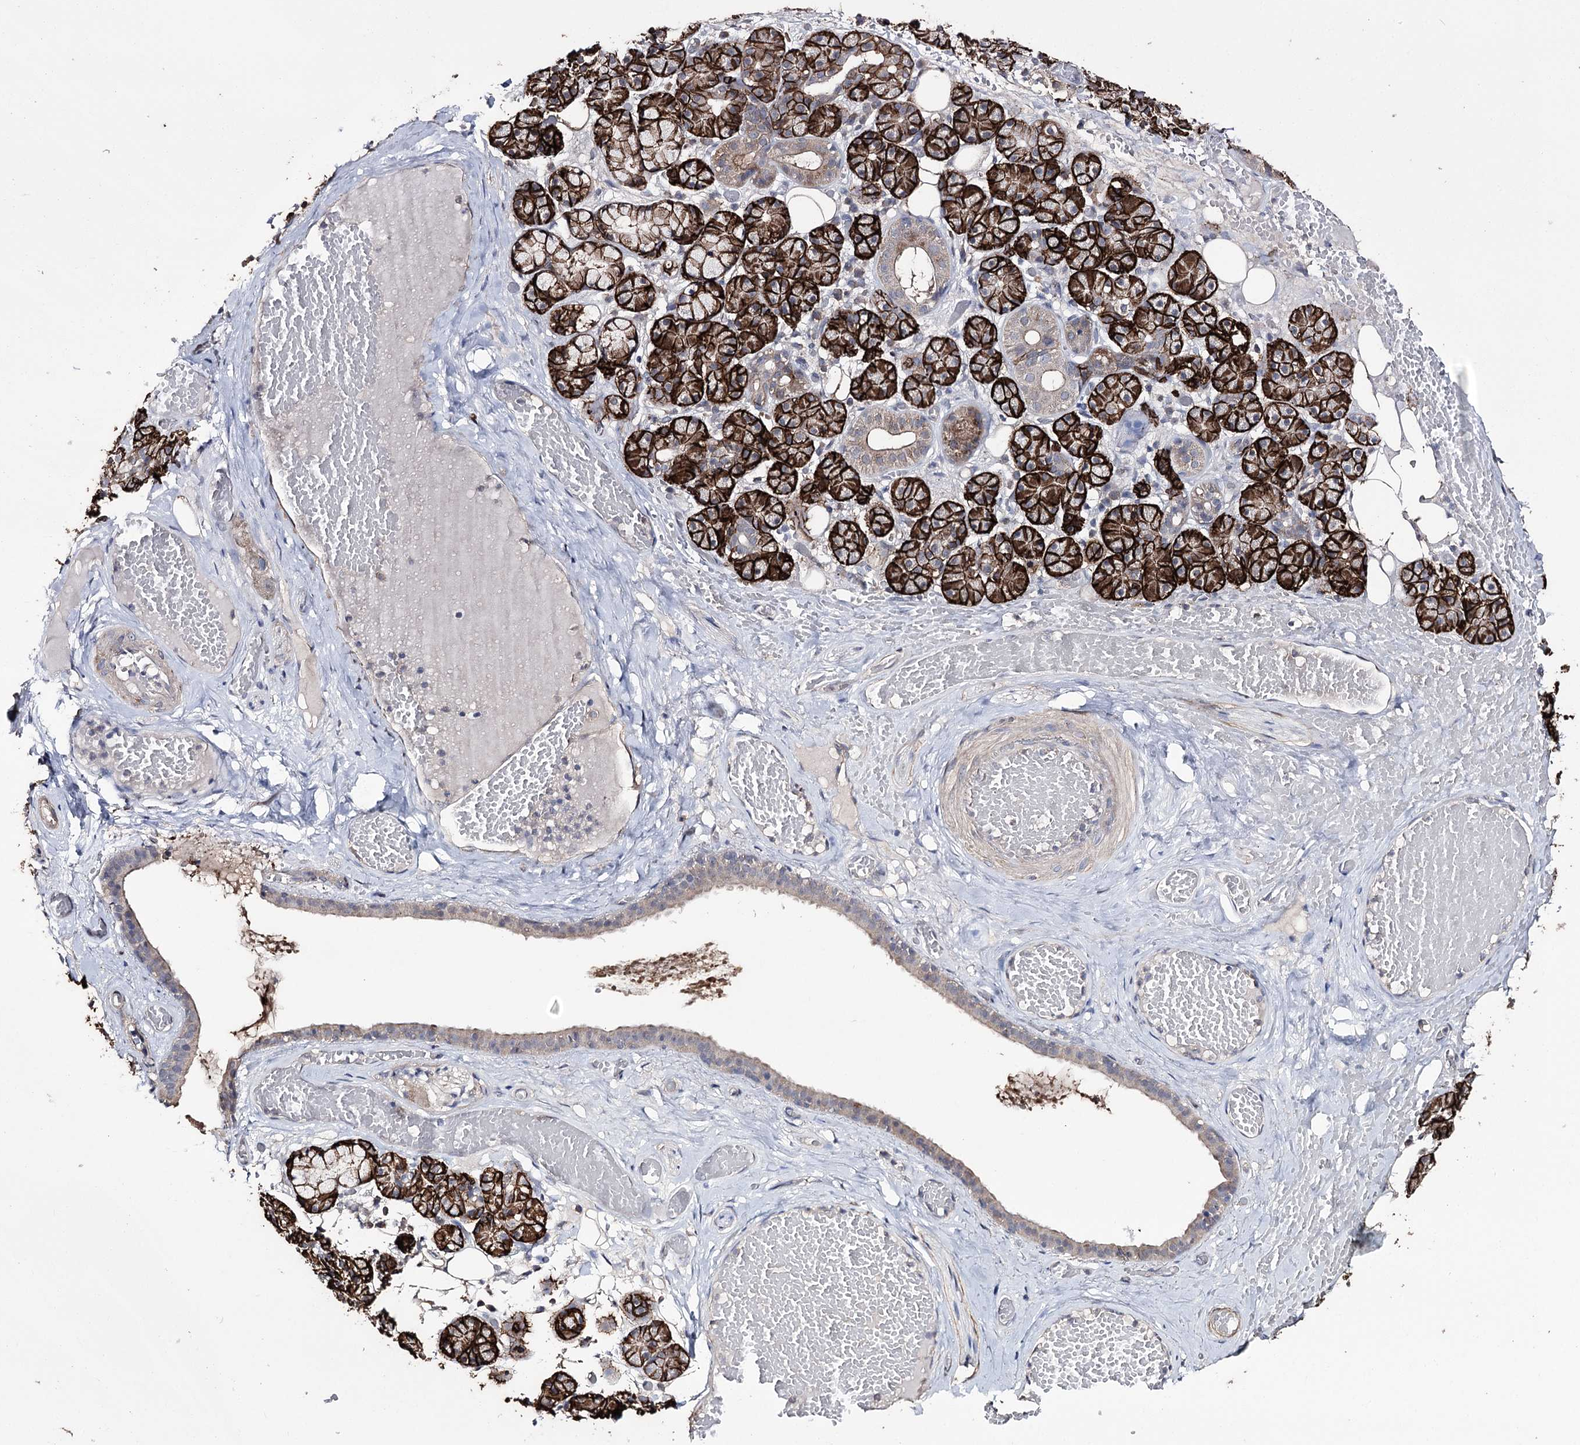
{"staining": {"intensity": "strong", "quantity": "25%-75%", "location": "cytoplasmic/membranous"}, "tissue": "salivary gland", "cell_type": "Glandular cells", "image_type": "normal", "snomed": [{"axis": "morphology", "description": "Normal tissue, NOS"}, {"axis": "topography", "description": "Salivary gland"}], "caption": "IHC photomicrograph of benign human salivary gland stained for a protein (brown), which reveals high levels of strong cytoplasmic/membranous positivity in approximately 25%-75% of glandular cells.", "gene": "ZNF662", "patient": {"sex": "male", "age": 63}}